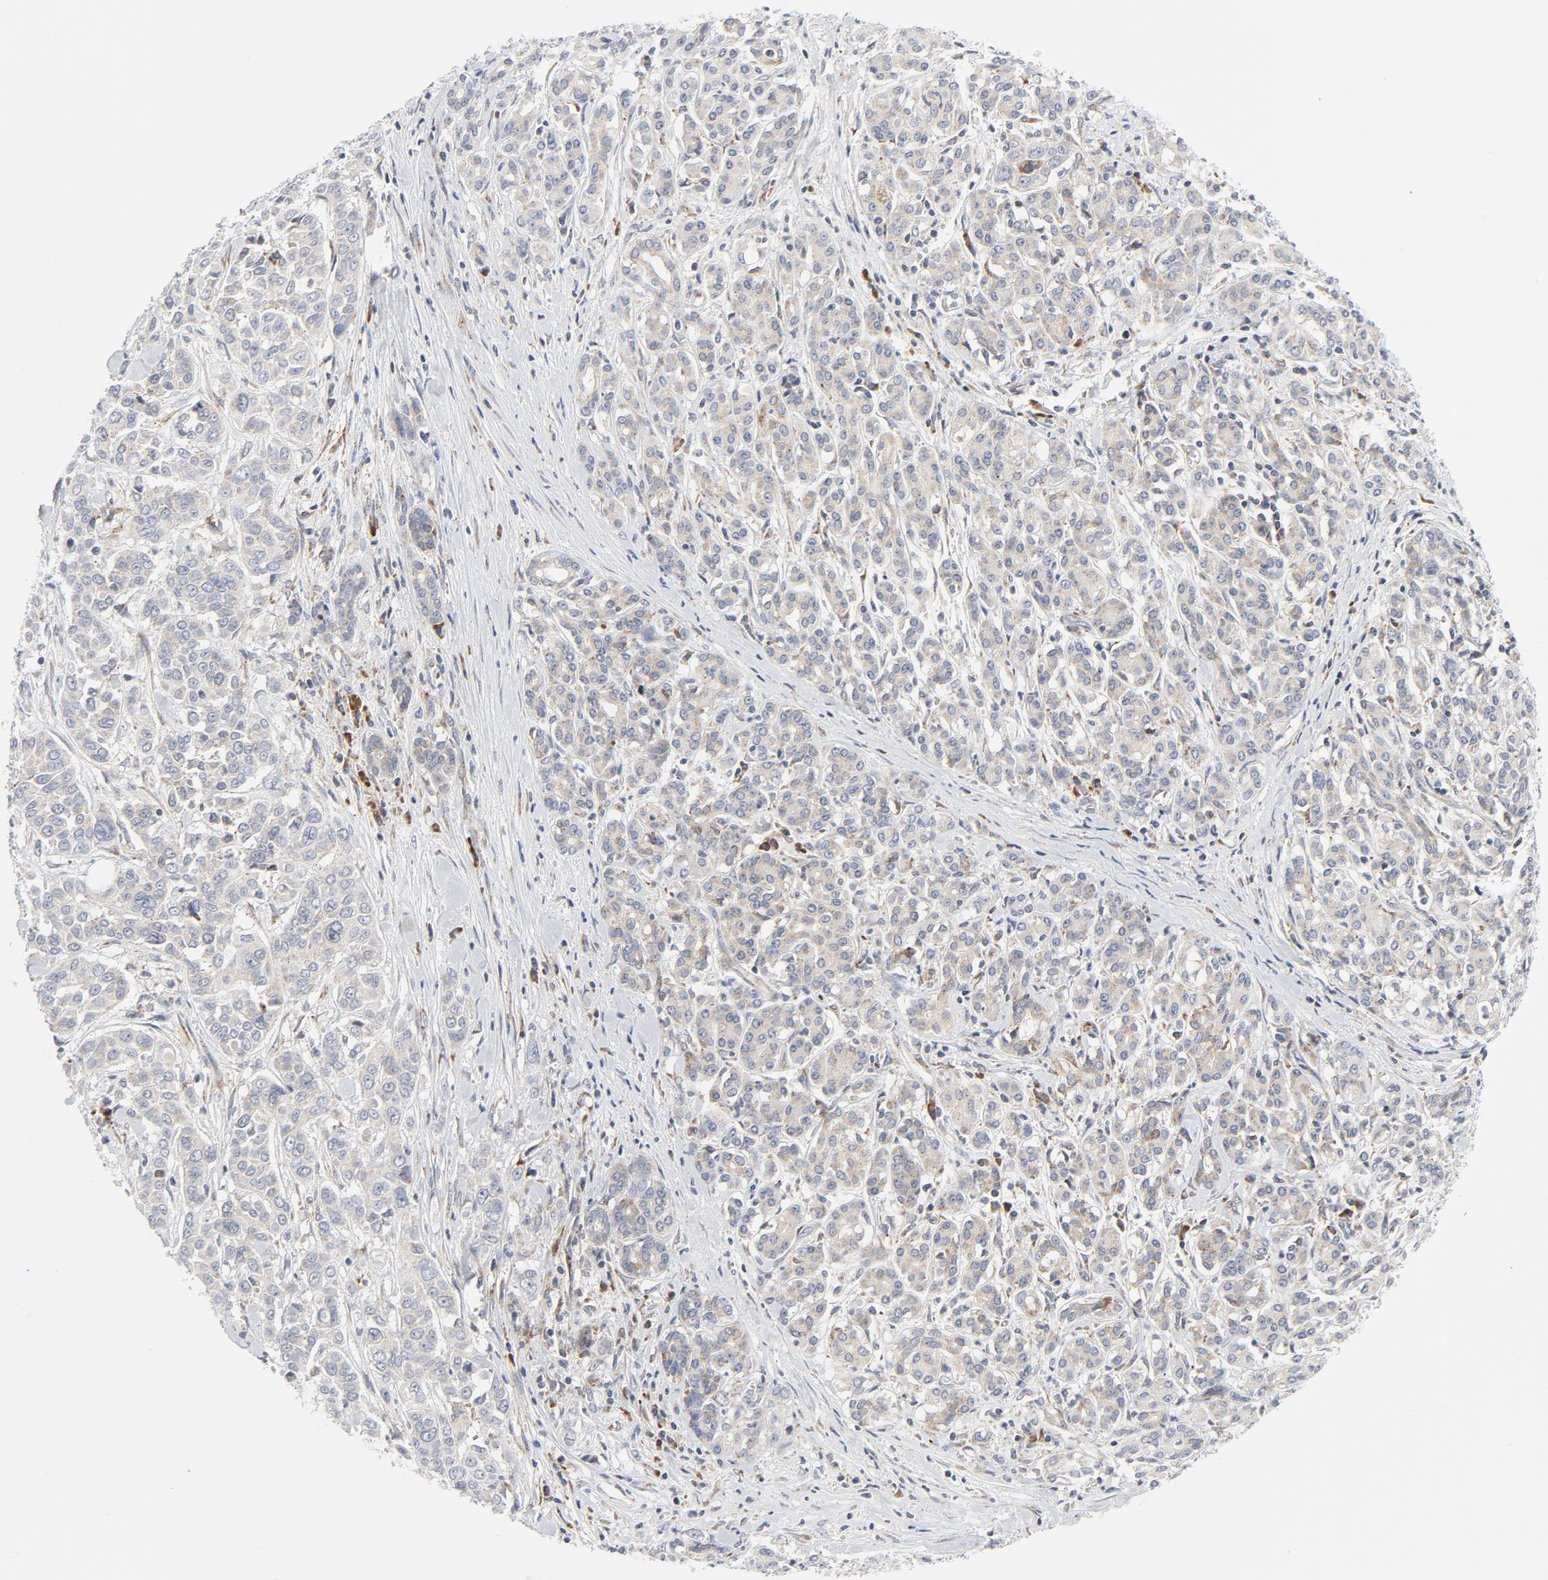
{"staining": {"intensity": "weak", "quantity": "25%-75%", "location": "cytoplasmic/membranous"}, "tissue": "pancreatic cancer", "cell_type": "Tumor cells", "image_type": "cancer", "snomed": [{"axis": "morphology", "description": "Adenocarcinoma, NOS"}, {"axis": "topography", "description": "Pancreas"}], "caption": "Protein staining of pancreatic cancer tissue exhibits weak cytoplasmic/membranous positivity in approximately 25%-75% of tumor cells.", "gene": "LRP6", "patient": {"sex": "female", "age": 52}}